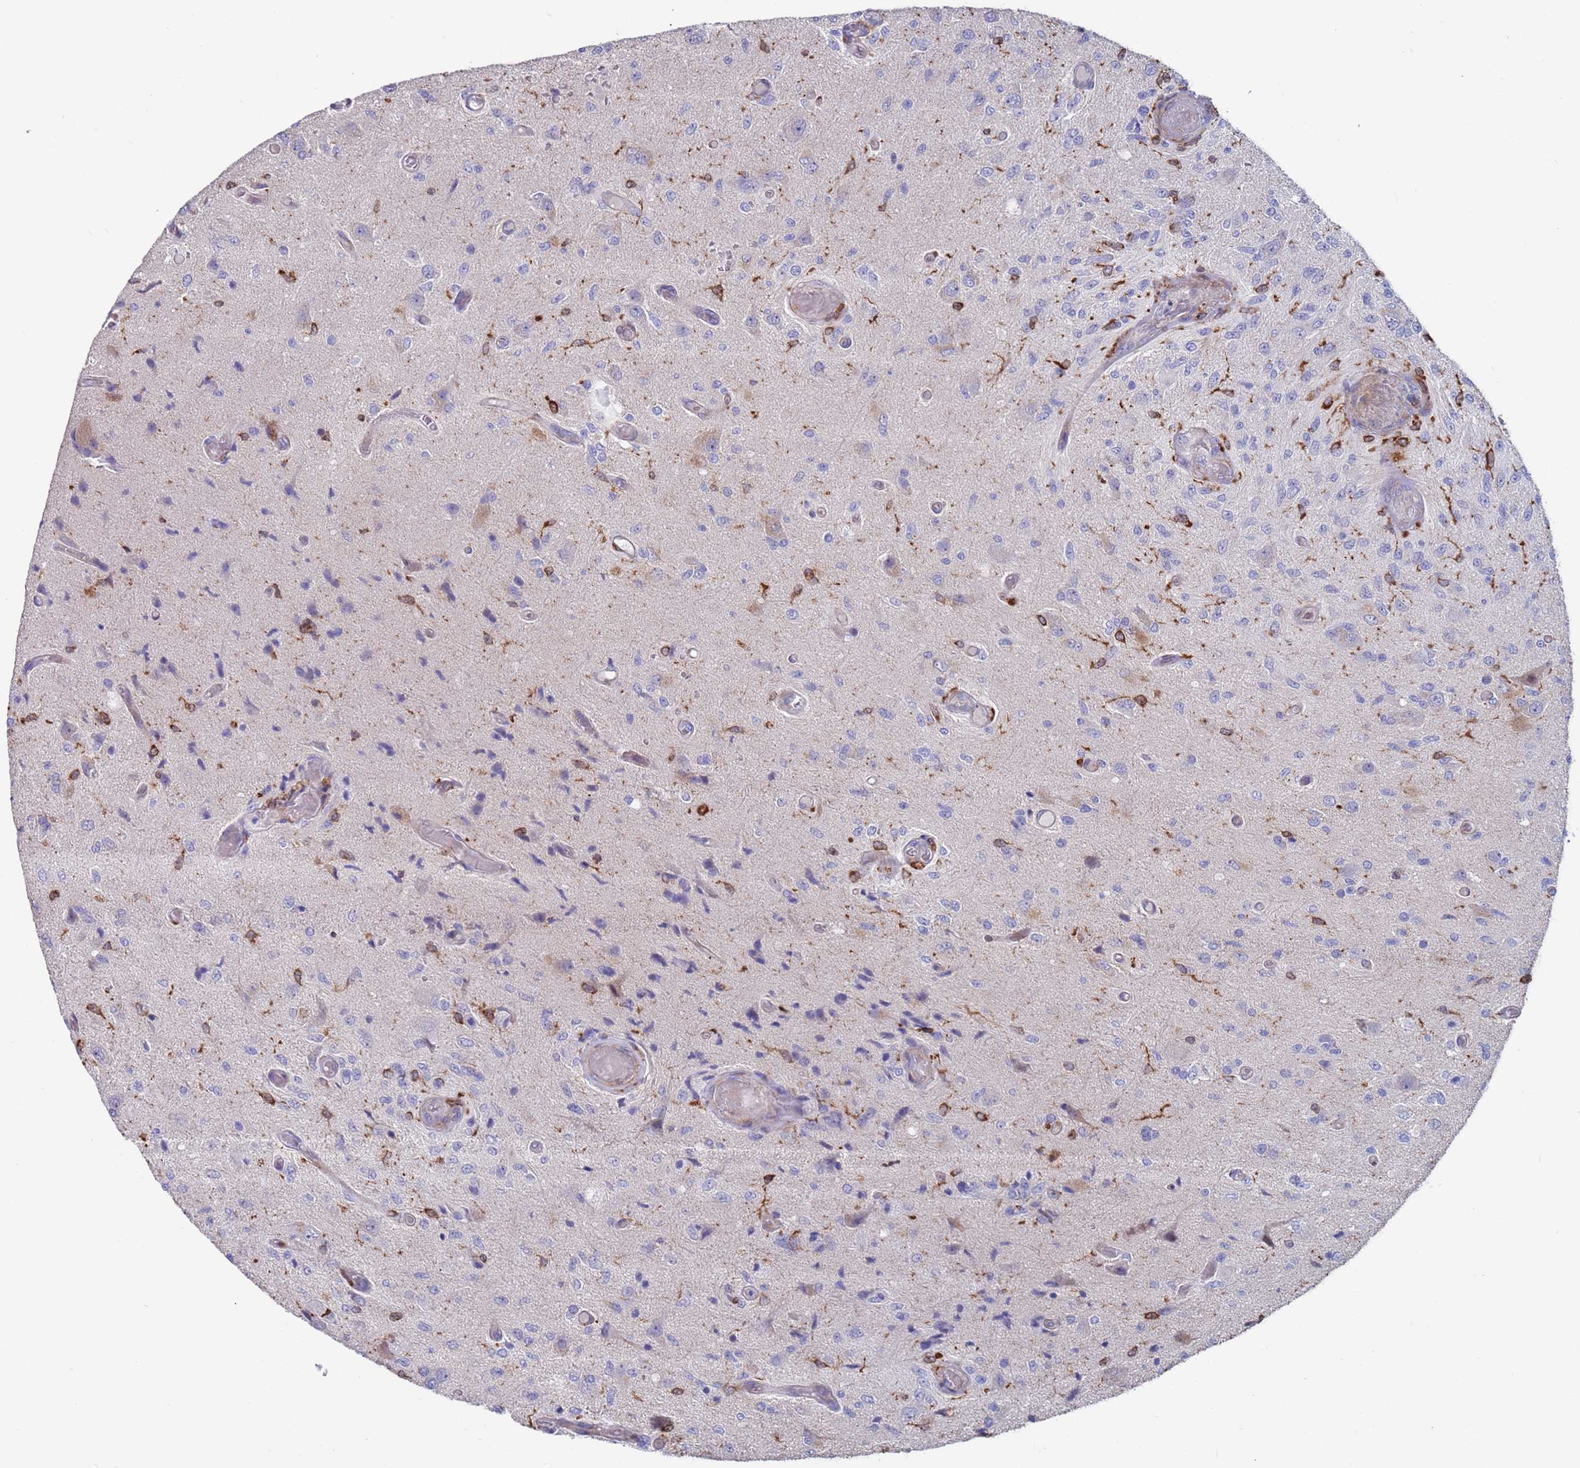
{"staining": {"intensity": "negative", "quantity": "none", "location": "none"}, "tissue": "glioma", "cell_type": "Tumor cells", "image_type": "cancer", "snomed": [{"axis": "morphology", "description": "Normal tissue, NOS"}, {"axis": "morphology", "description": "Glioma, malignant, High grade"}, {"axis": "topography", "description": "Cerebral cortex"}], "caption": "The immunohistochemistry (IHC) micrograph has no significant staining in tumor cells of malignant glioma (high-grade) tissue. (DAB (3,3'-diaminobenzidine) IHC, high magnification).", "gene": "GREB1L", "patient": {"sex": "male", "age": 77}}